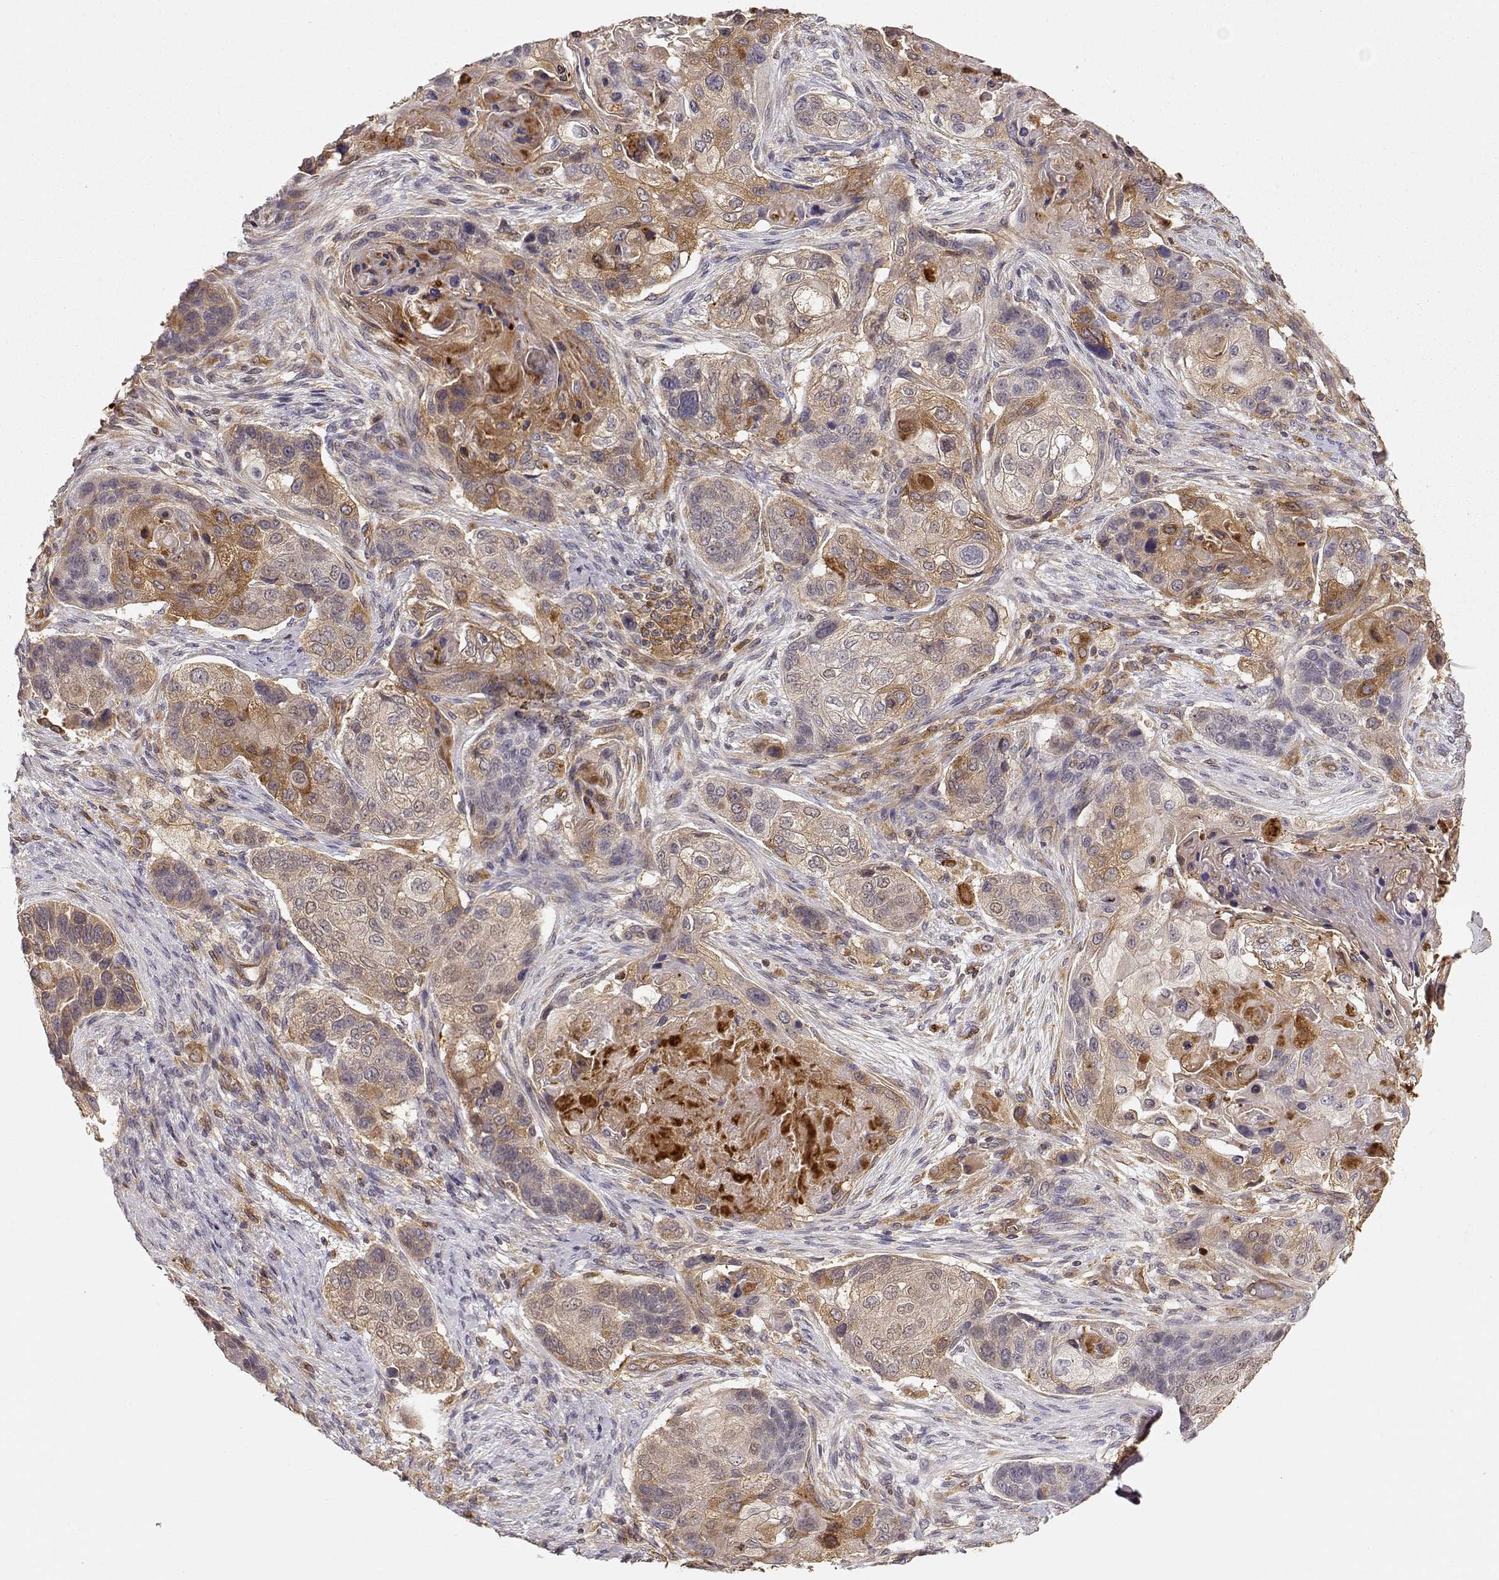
{"staining": {"intensity": "moderate", "quantity": "25%-75%", "location": "cytoplasmic/membranous"}, "tissue": "lung cancer", "cell_type": "Tumor cells", "image_type": "cancer", "snomed": [{"axis": "morphology", "description": "Squamous cell carcinoma, NOS"}, {"axis": "topography", "description": "Lung"}], "caption": "This is an image of immunohistochemistry (IHC) staining of lung cancer, which shows moderate expression in the cytoplasmic/membranous of tumor cells.", "gene": "ARHGEF2", "patient": {"sex": "male", "age": 69}}